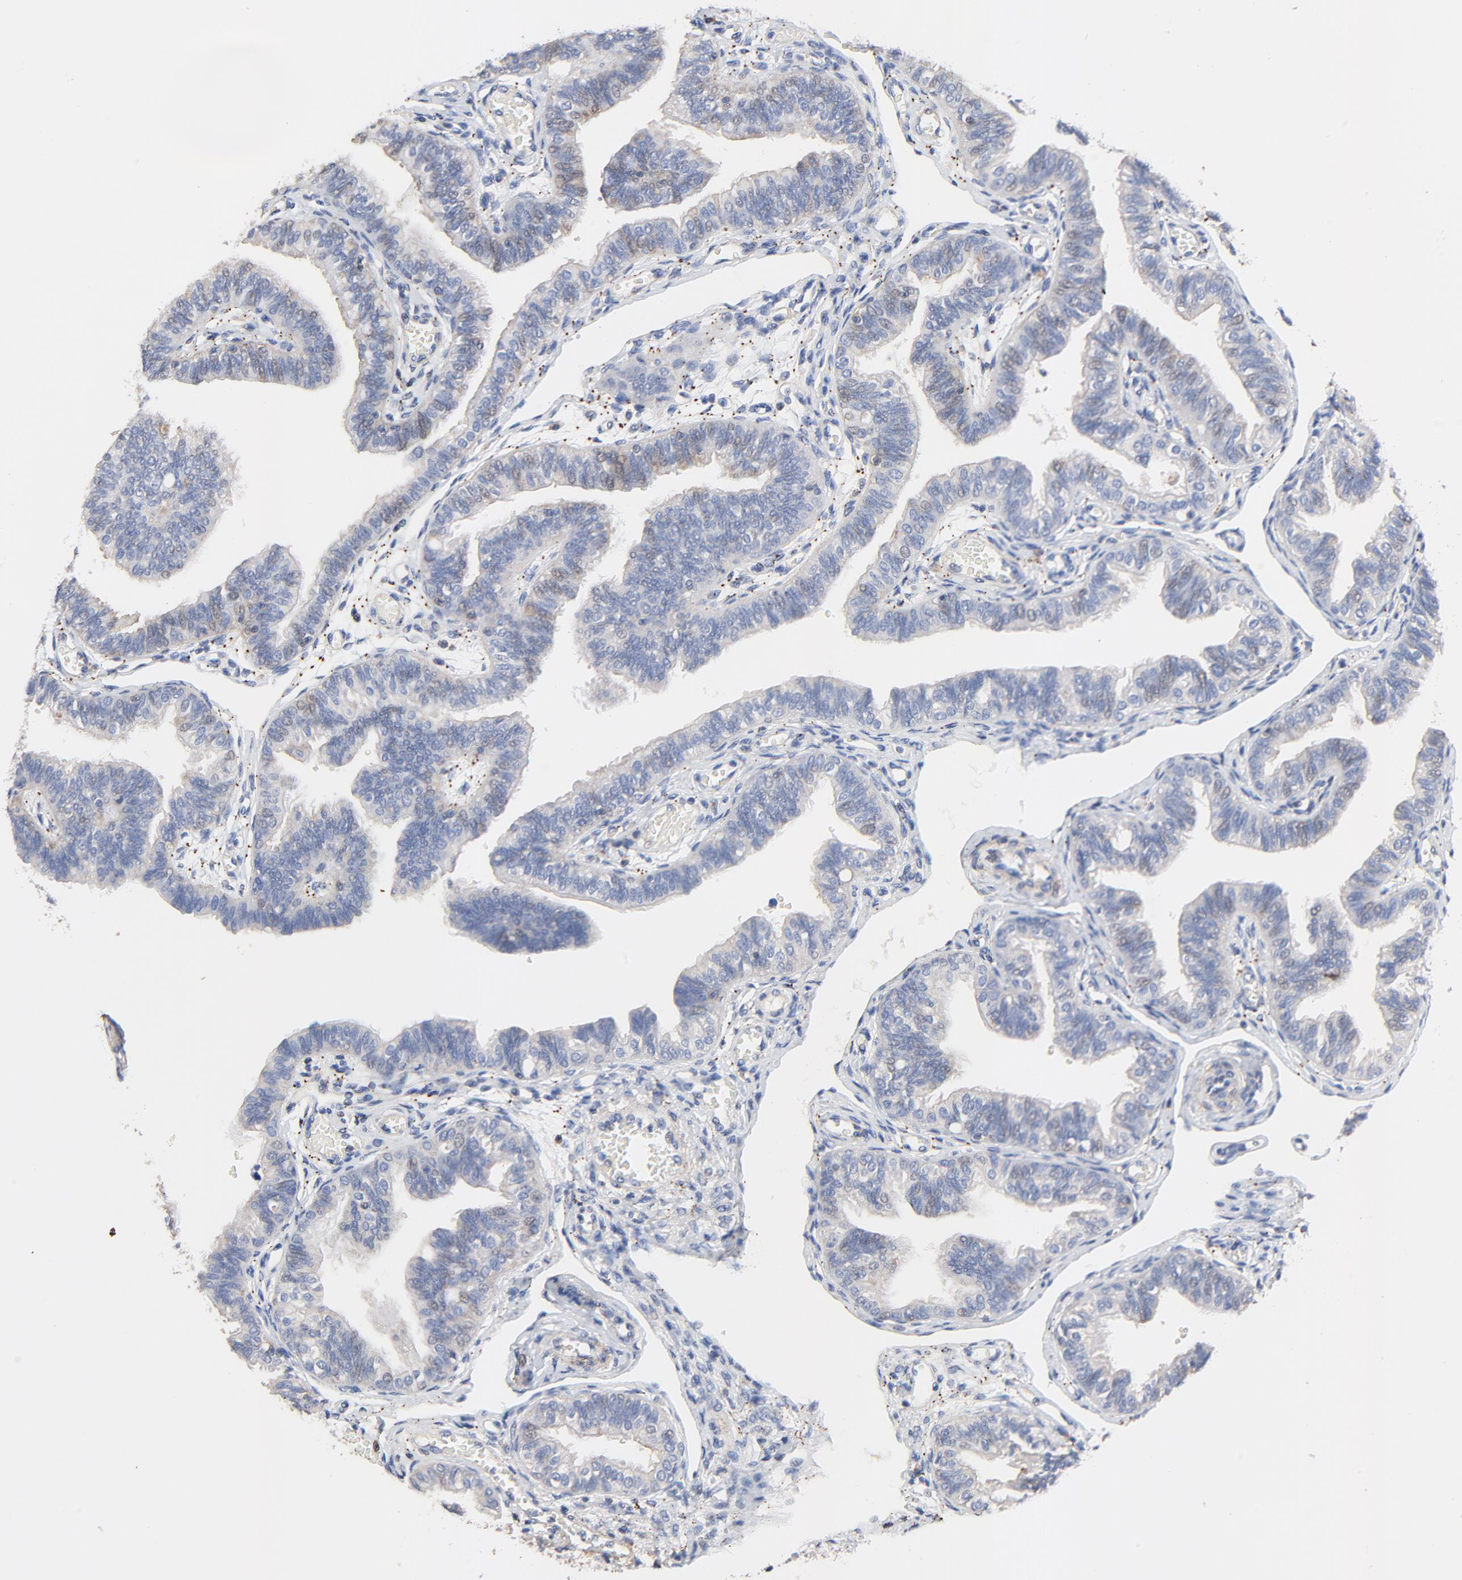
{"staining": {"intensity": "moderate", "quantity": "<25%", "location": "cytoplasmic/membranous"}, "tissue": "fallopian tube", "cell_type": "Glandular cells", "image_type": "normal", "snomed": [{"axis": "morphology", "description": "Normal tissue, NOS"}, {"axis": "morphology", "description": "Dermoid, NOS"}, {"axis": "topography", "description": "Fallopian tube"}], "caption": "This histopathology image demonstrates unremarkable fallopian tube stained with IHC to label a protein in brown. The cytoplasmic/membranous of glandular cells show moderate positivity for the protein. Nuclei are counter-stained blue.", "gene": "SKAP1", "patient": {"sex": "female", "age": 33}}